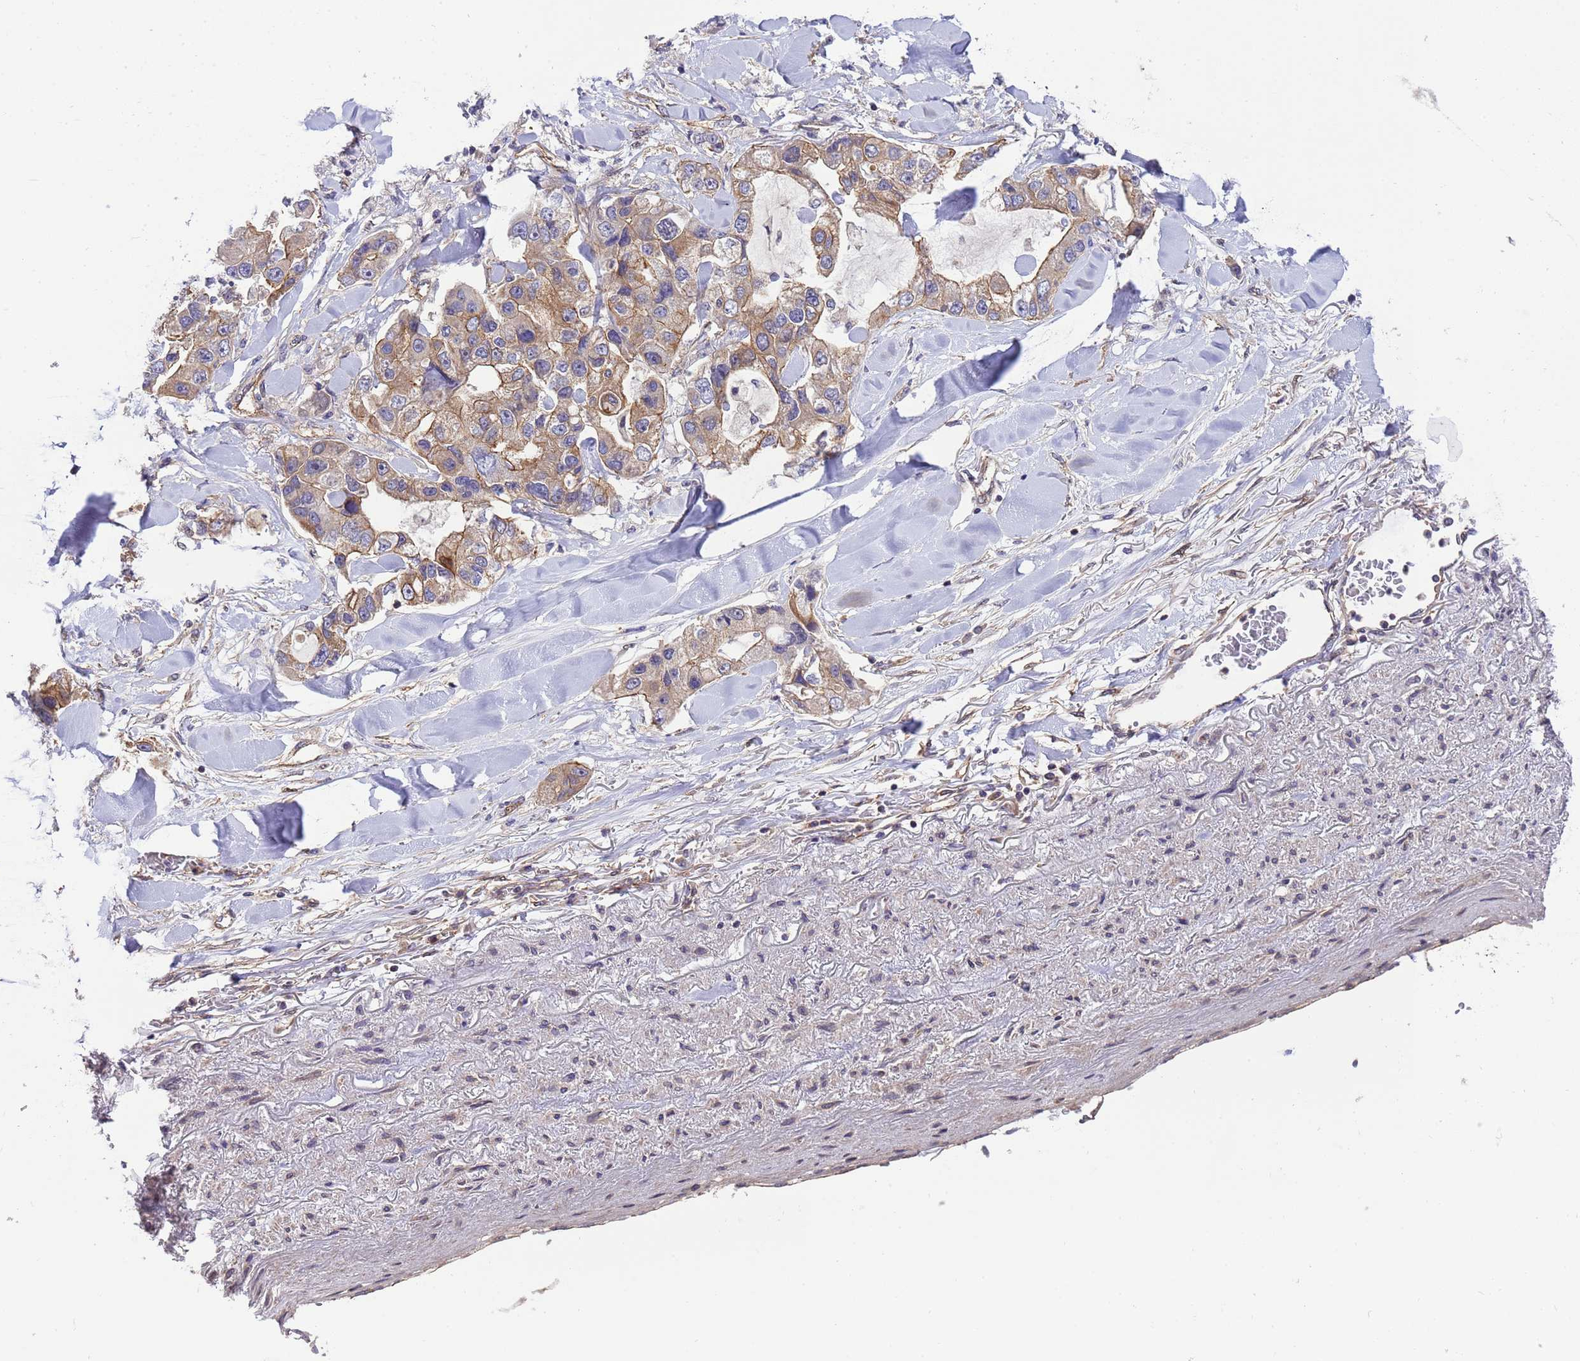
{"staining": {"intensity": "moderate", "quantity": ">75%", "location": "cytoplasmic/membranous"}, "tissue": "lung cancer", "cell_type": "Tumor cells", "image_type": "cancer", "snomed": [{"axis": "morphology", "description": "Adenocarcinoma, NOS"}, {"axis": "topography", "description": "Lung"}], "caption": "IHC staining of adenocarcinoma (lung), which shows medium levels of moderate cytoplasmic/membranous positivity in about >75% of tumor cells indicating moderate cytoplasmic/membranous protein staining. The staining was performed using DAB (3,3'-diaminobenzidine) (brown) for protein detection and nuclei were counterstained in hematoxylin (blue).", "gene": "SMCO3", "patient": {"sex": "female", "age": 54}}